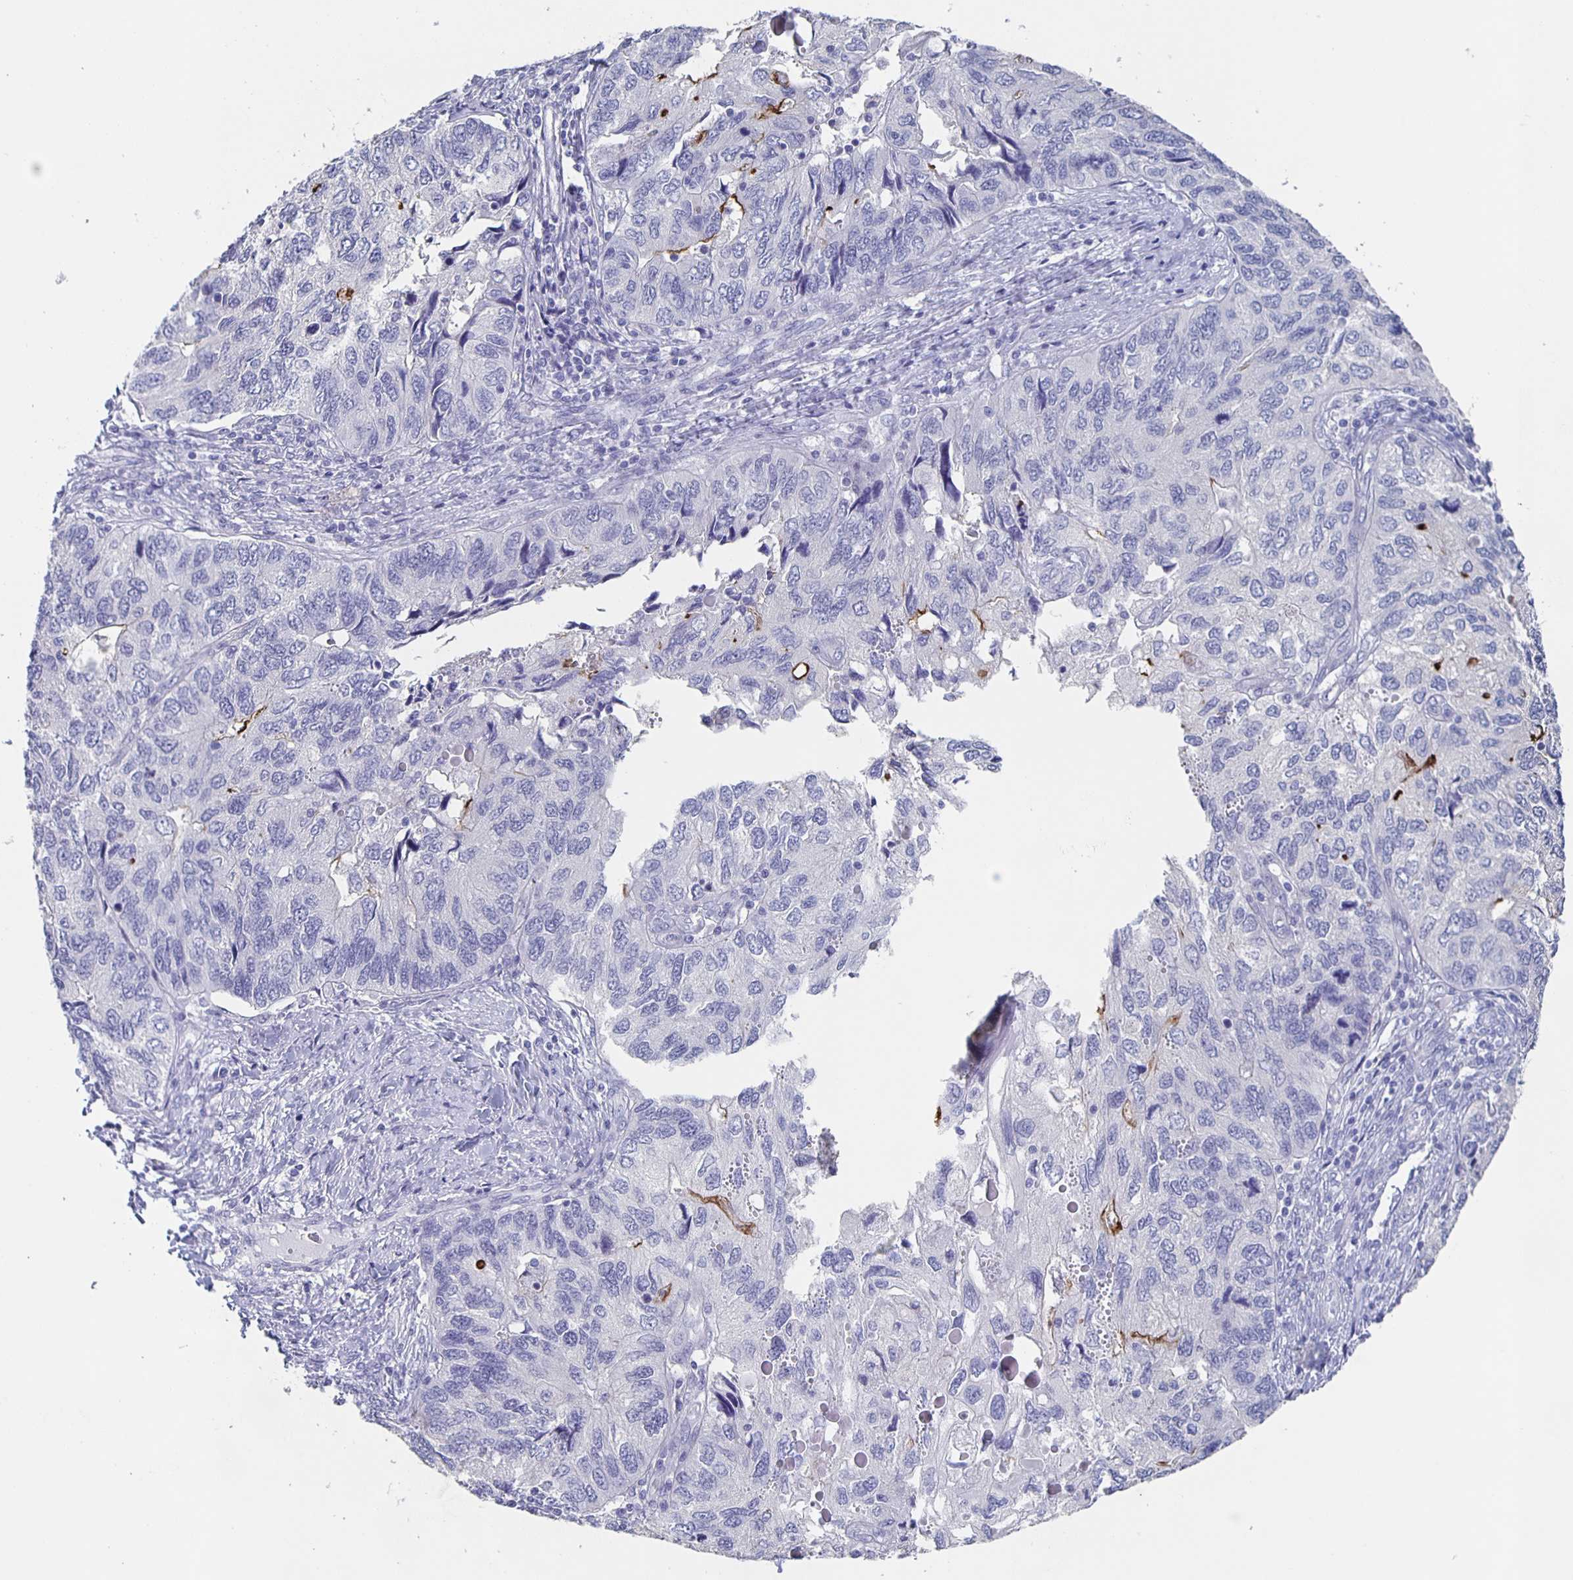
{"staining": {"intensity": "moderate", "quantity": "<25%", "location": "cytoplasmic/membranous"}, "tissue": "endometrial cancer", "cell_type": "Tumor cells", "image_type": "cancer", "snomed": [{"axis": "morphology", "description": "Carcinoma, NOS"}, {"axis": "topography", "description": "Uterus"}], "caption": "Endometrial cancer (carcinoma) tissue demonstrates moderate cytoplasmic/membranous positivity in about <25% of tumor cells (Stains: DAB (3,3'-diaminobenzidine) in brown, nuclei in blue, Microscopy: brightfield microscopy at high magnification).", "gene": "SLC34A2", "patient": {"sex": "female", "age": 76}}